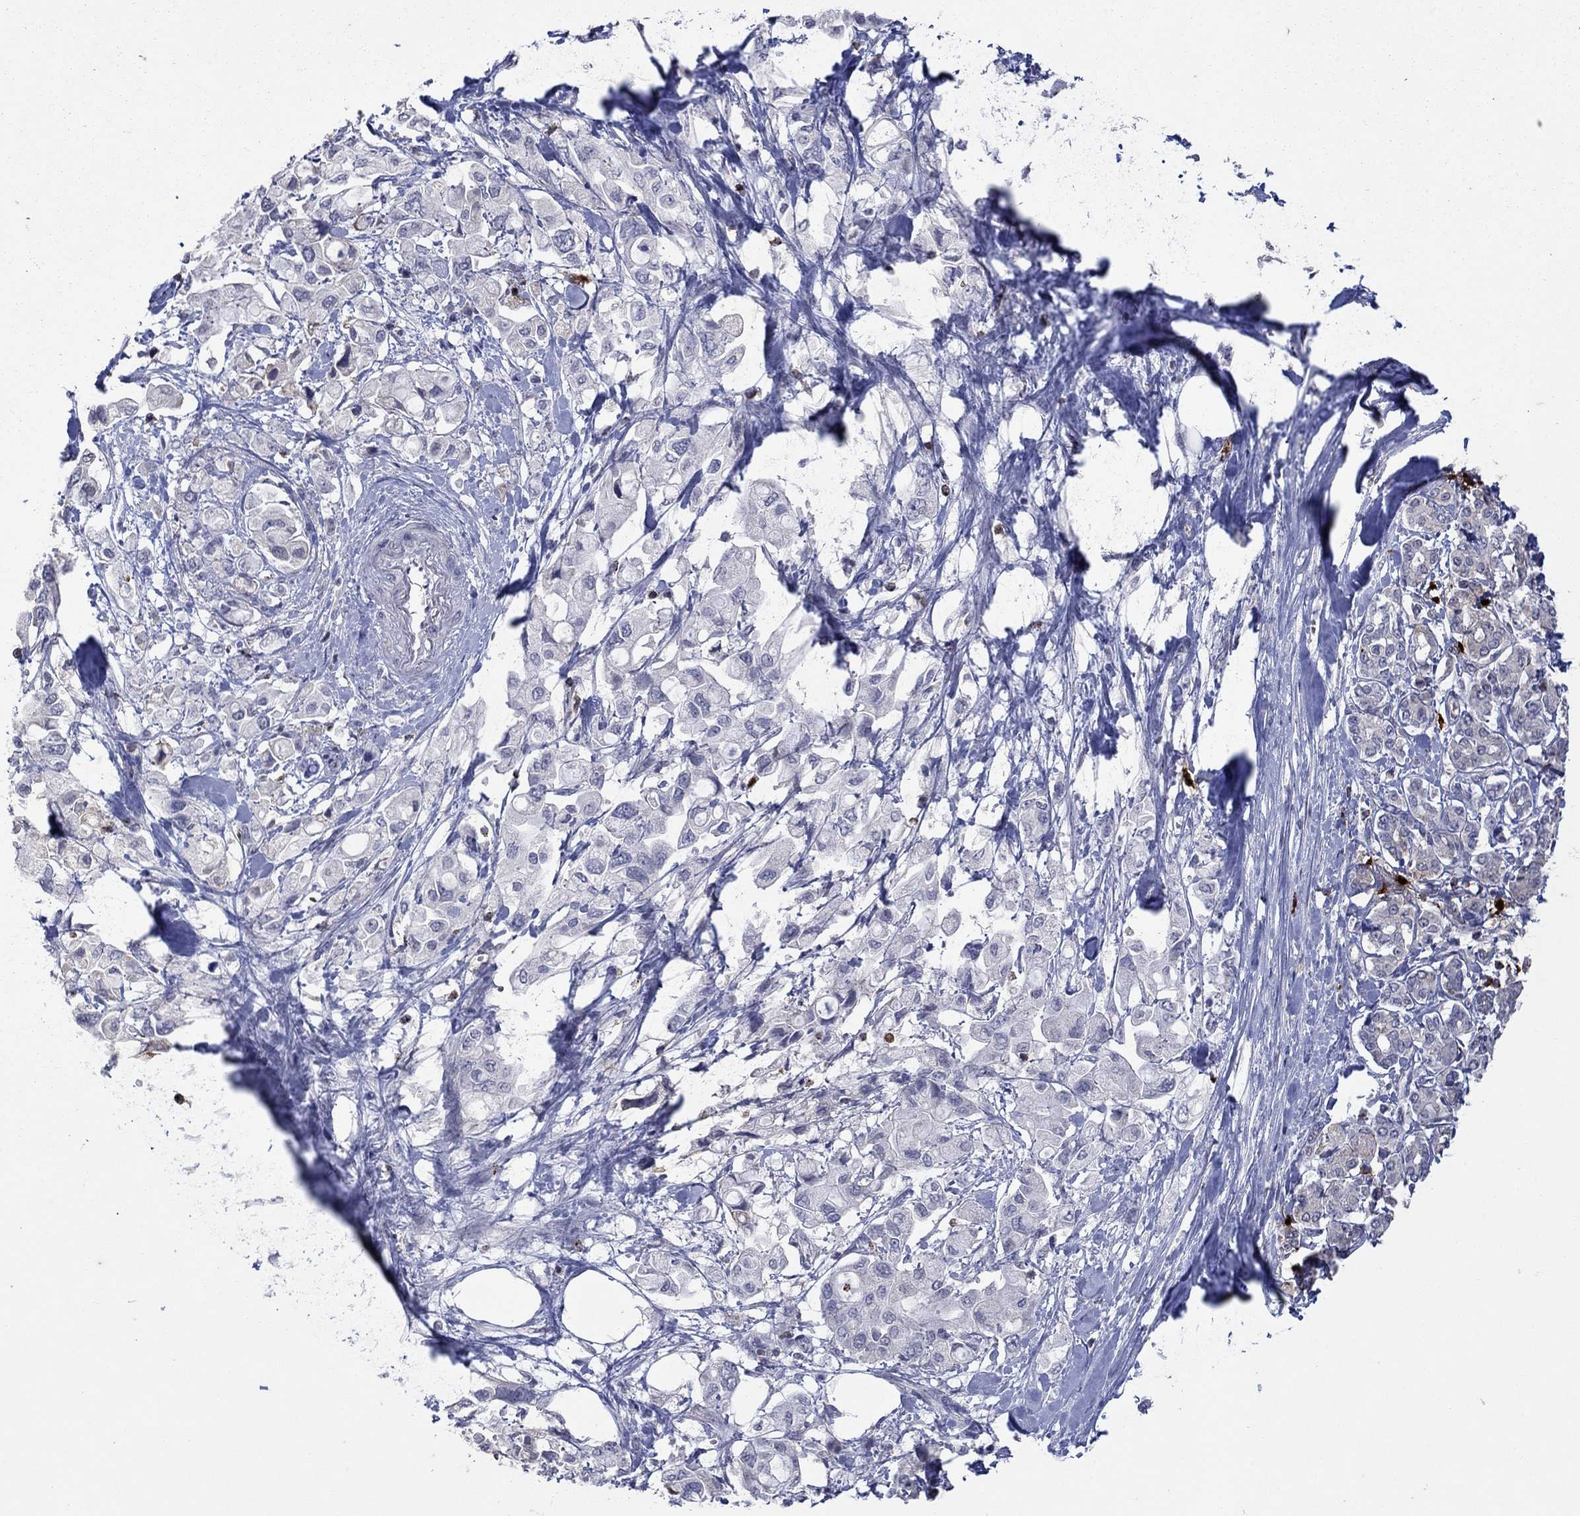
{"staining": {"intensity": "negative", "quantity": "none", "location": "none"}, "tissue": "pancreatic cancer", "cell_type": "Tumor cells", "image_type": "cancer", "snomed": [{"axis": "morphology", "description": "Adenocarcinoma, NOS"}, {"axis": "topography", "description": "Pancreas"}], "caption": "DAB (3,3'-diaminobenzidine) immunohistochemical staining of pancreatic cancer (adenocarcinoma) exhibits no significant staining in tumor cells.", "gene": "CCL5", "patient": {"sex": "female", "age": 56}}